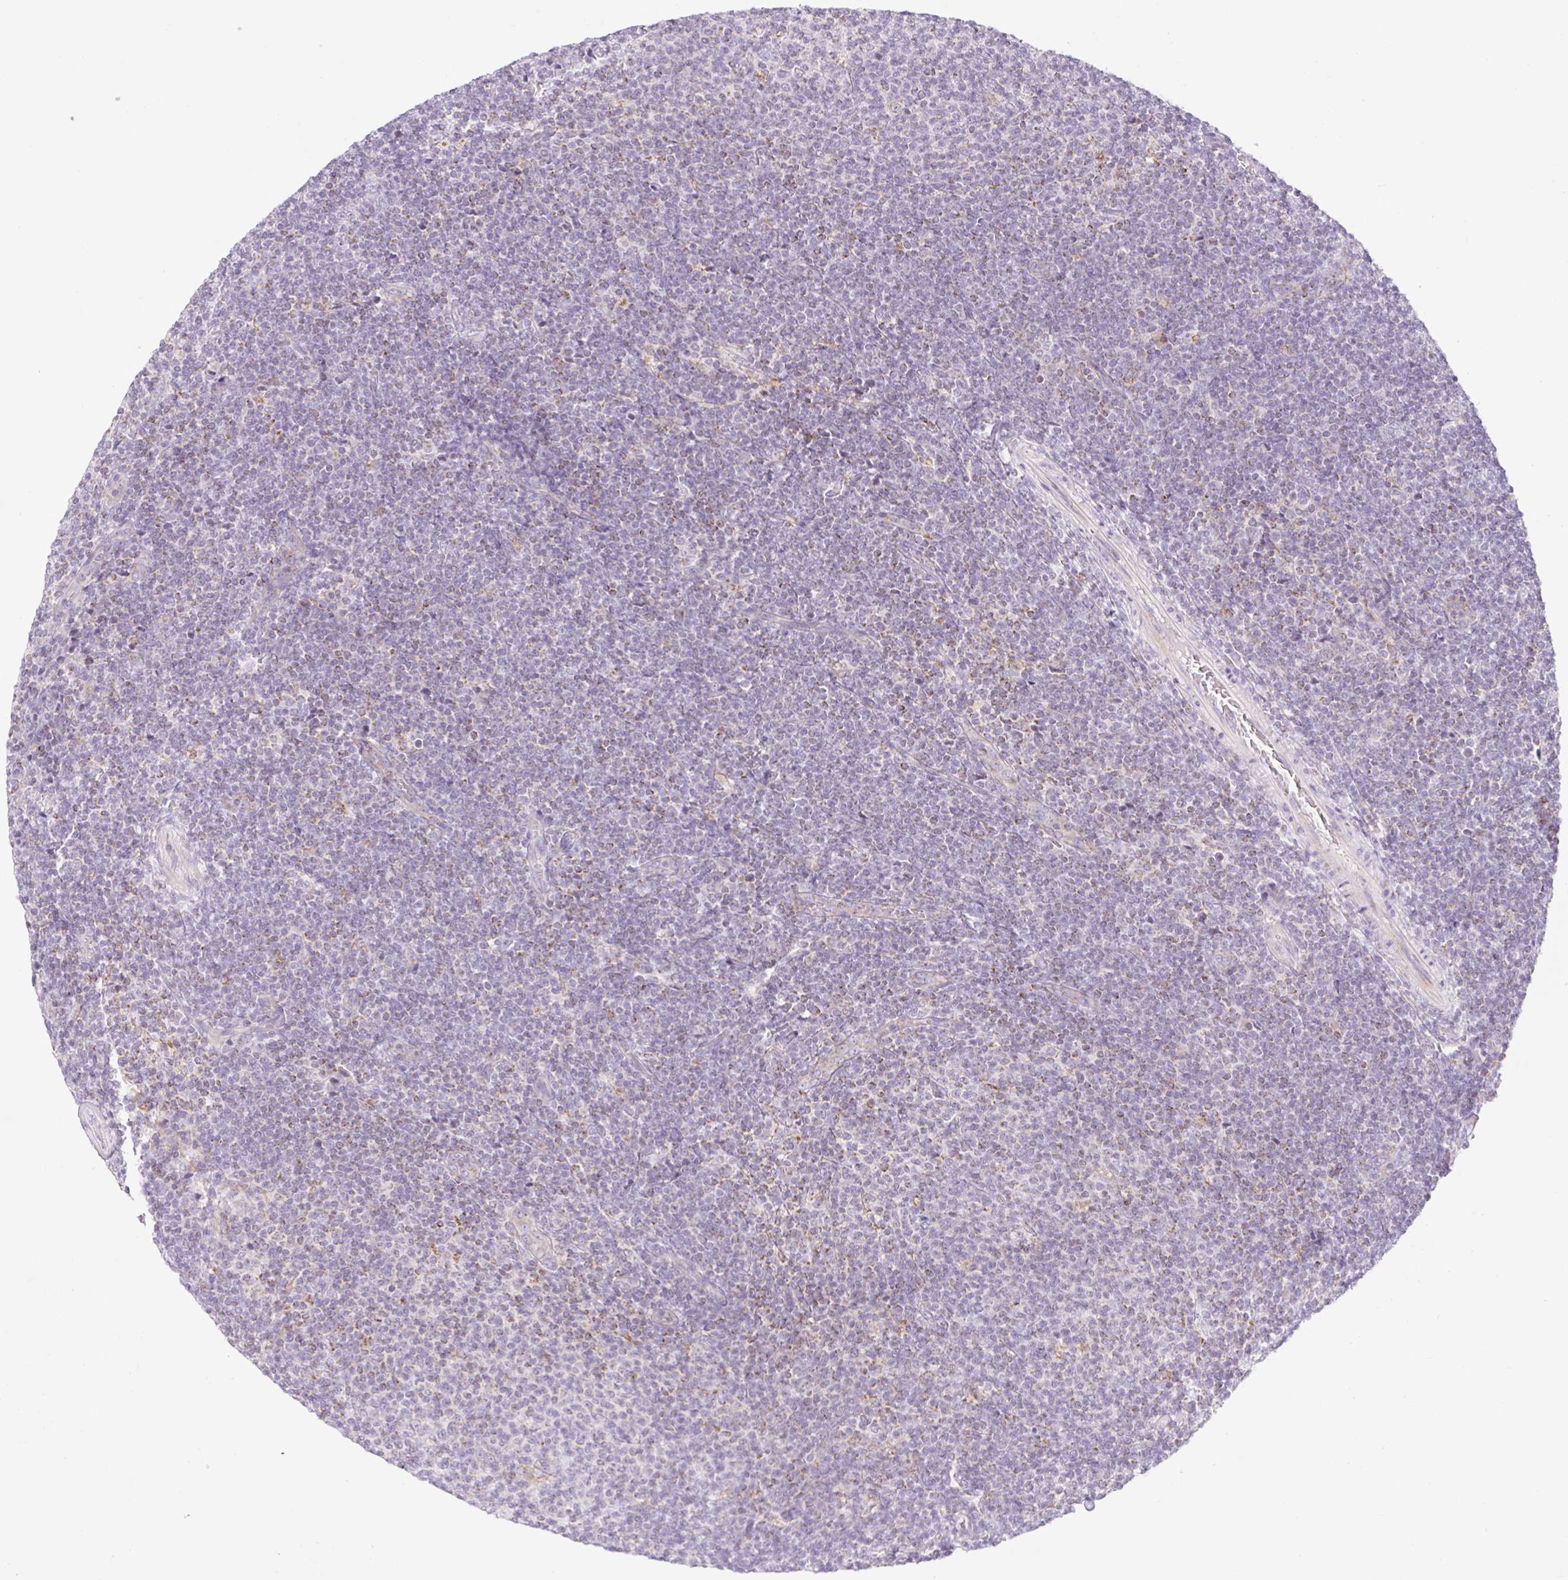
{"staining": {"intensity": "negative", "quantity": "none", "location": "none"}, "tissue": "lymphoma", "cell_type": "Tumor cells", "image_type": "cancer", "snomed": [{"axis": "morphology", "description": "Malignant lymphoma, non-Hodgkin's type, Low grade"}, {"axis": "topography", "description": "Lymph node"}], "caption": "Histopathology image shows no protein positivity in tumor cells of low-grade malignant lymphoma, non-Hodgkin's type tissue.", "gene": "FOCAD", "patient": {"sex": "male", "age": 66}}